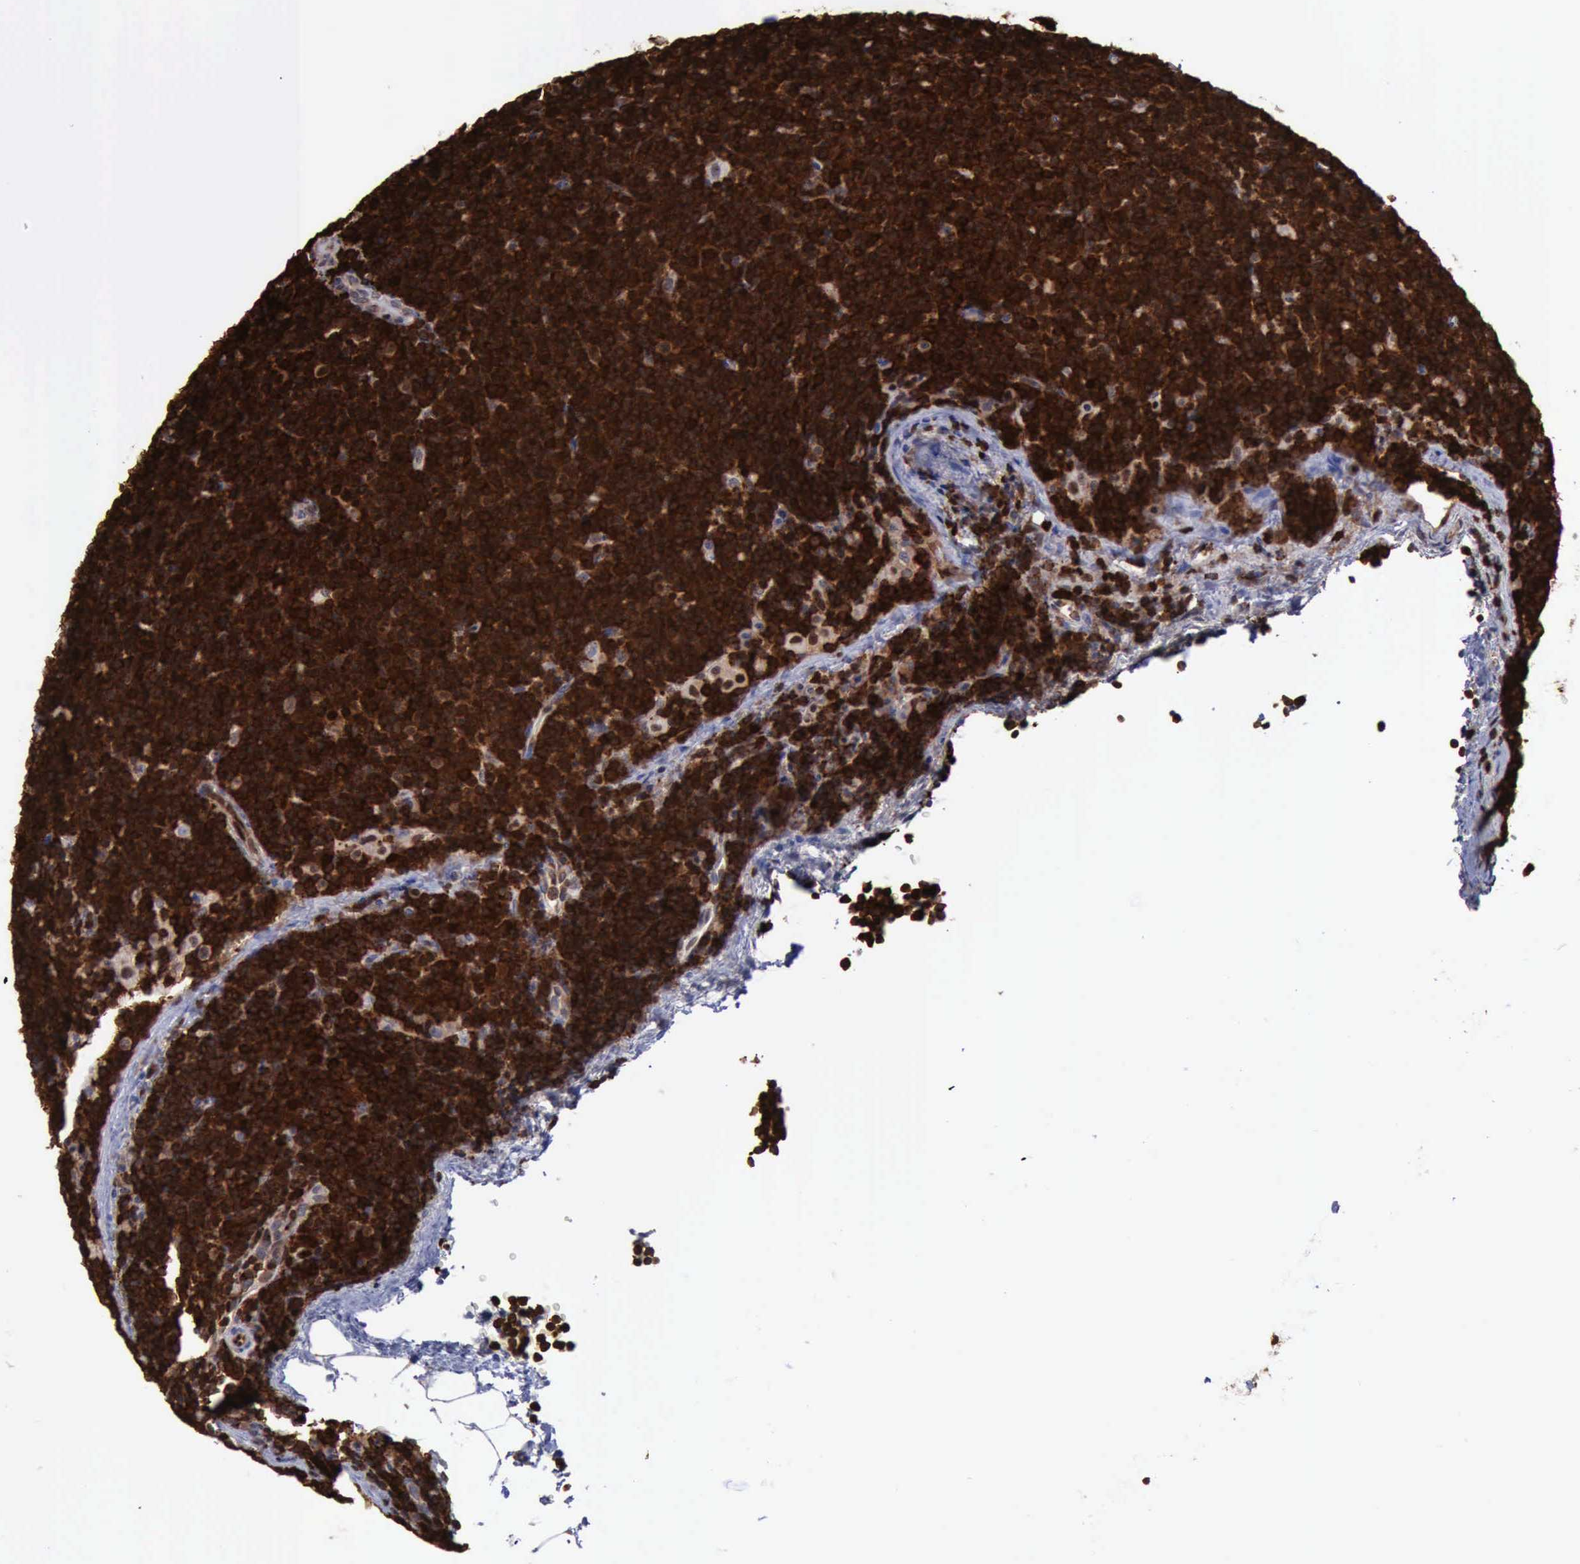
{"staining": {"intensity": "strong", "quantity": ">75%", "location": "cytoplasmic/membranous,nuclear"}, "tissue": "lymphoma", "cell_type": "Tumor cells", "image_type": "cancer", "snomed": [{"axis": "morphology", "description": "Malignant lymphoma, non-Hodgkin's type, Low grade"}, {"axis": "topography", "description": "Lymph node"}], "caption": "Low-grade malignant lymphoma, non-Hodgkin's type stained with immunohistochemistry (IHC) reveals strong cytoplasmic/membranous and nuclear expression in about >75% of tumor cells.", "gene": "PDCD4", "patient": {"sex": "female", "age": 69}}